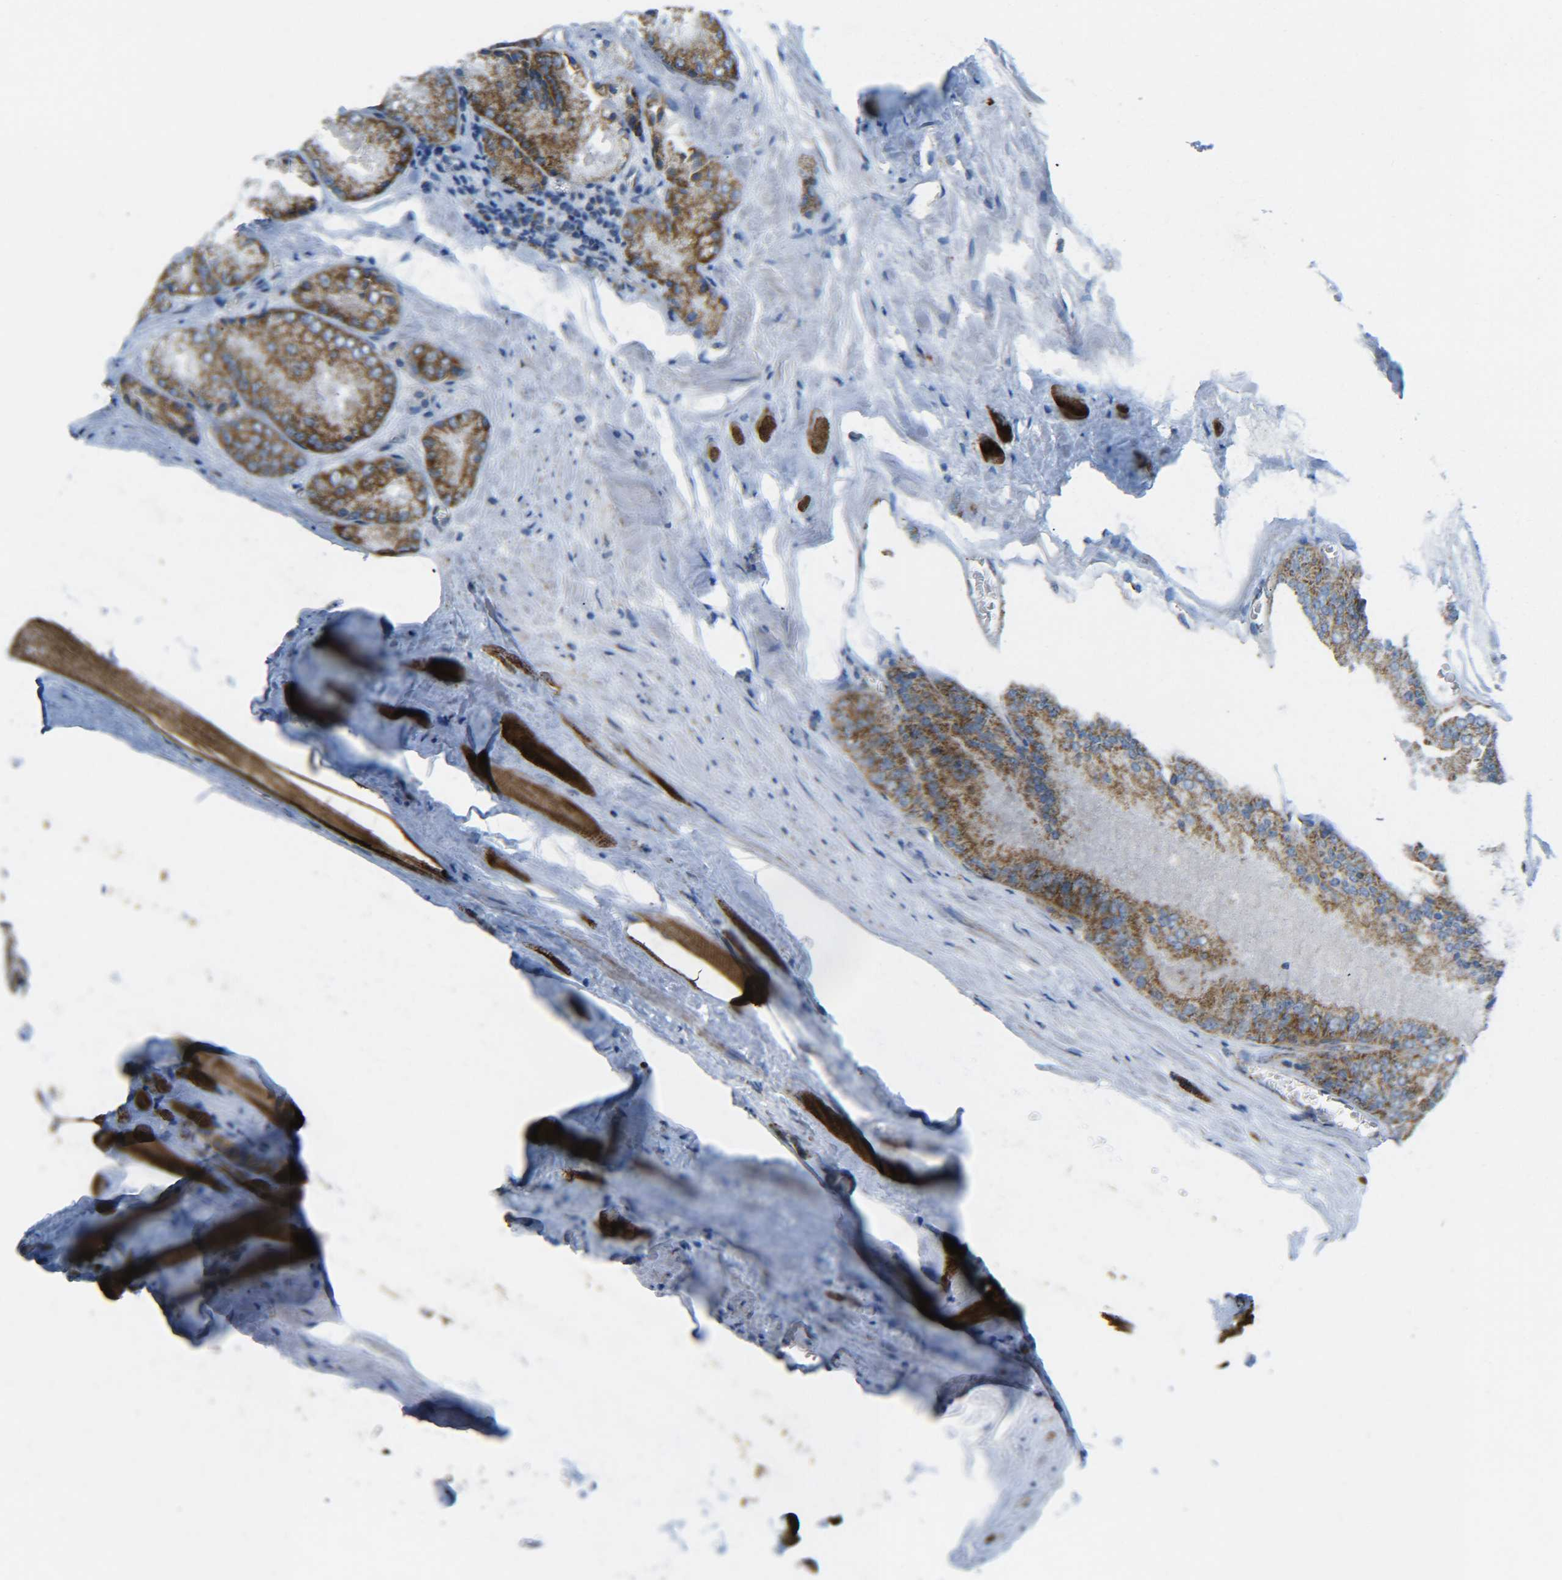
{"staining": {"intensity": "moderate", "quantity": ">75%", "location": "cytoplasmic/membranous"}, "tissue": "prostate cancer", "cell_type": "Tumor cells", "image_type": "cancer", "snomed": [{"axis": "morphology", "description": "Adenocarcinoma, Low grade"}, {"axis": "topography", "description": "Prostate"}], "caption": "IHC (DAB) staining of prostate cancer (adenocarcinoma (low-grade)) exhibits moderate cytoplasmic/membranous protein staining in approximately >75% of tumor cells.", "gene": "CYB5R1", "patient": {"sex": "male", "age": 64}}